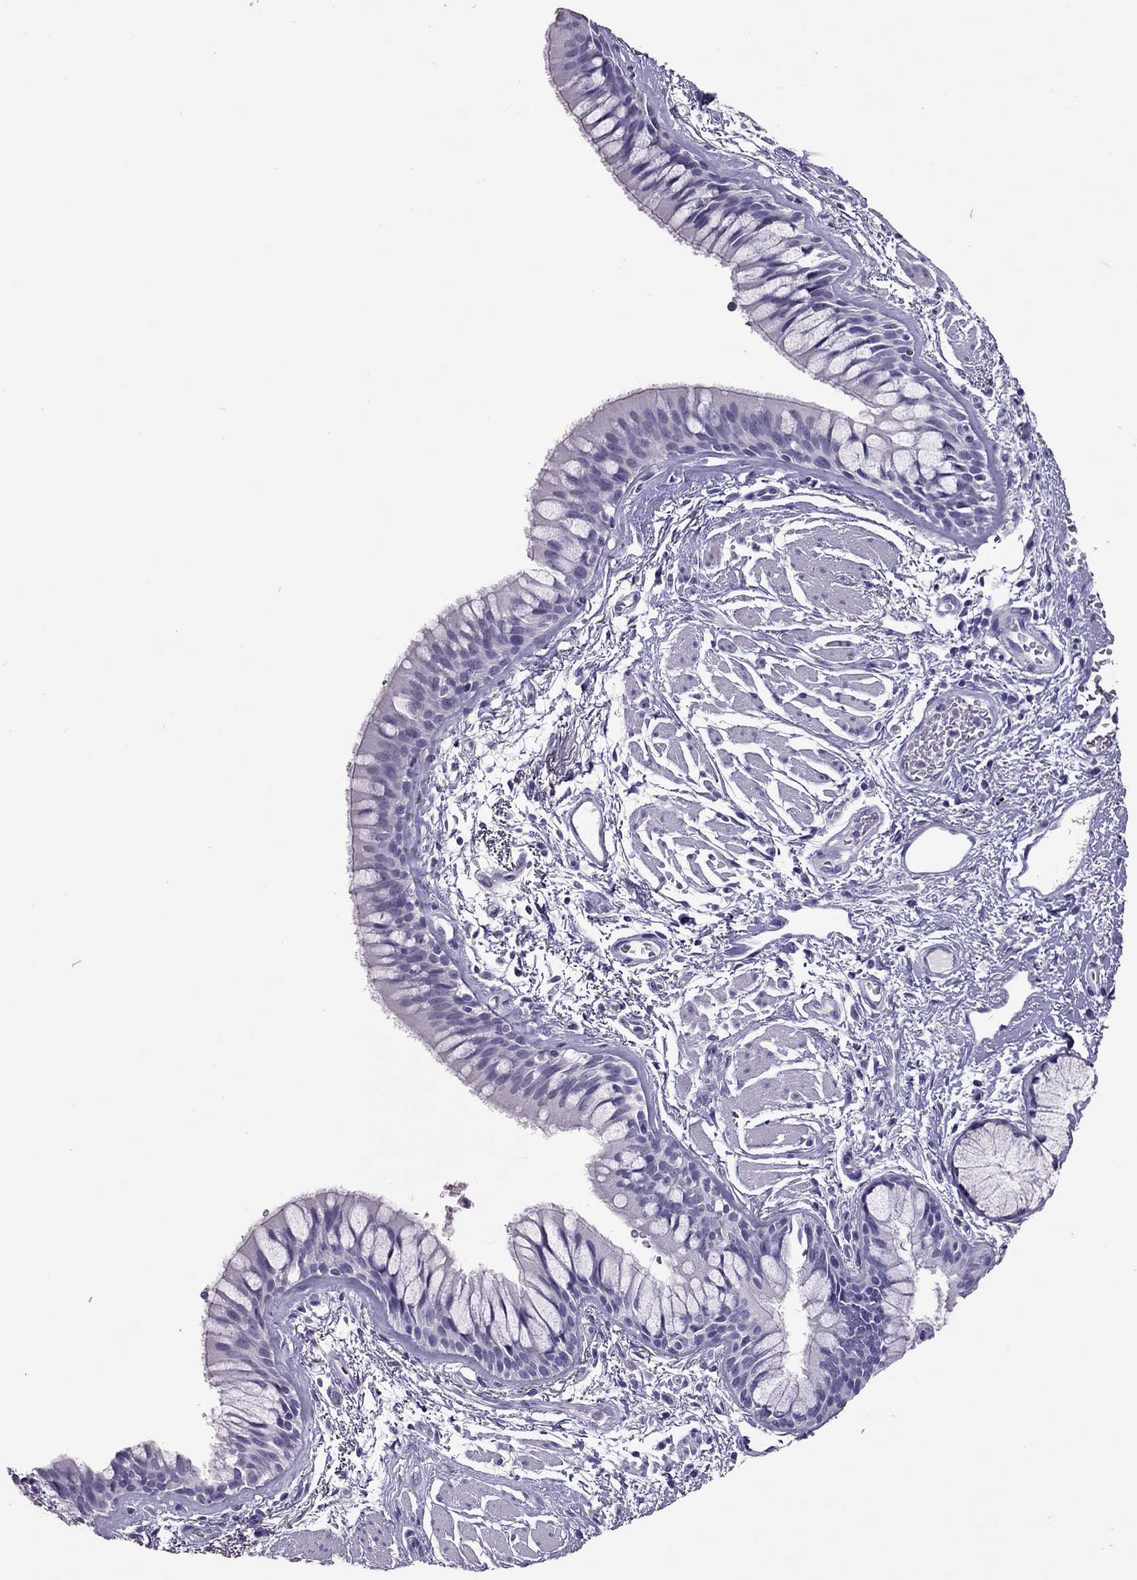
{"staining": {"intensity": "negative", "quantity": "none", "location": "none"}, "tissue": "bronchus", "cell_type": "Respiratory epithelial cells", "image_type": "normal", "snomed": [{"axis": "morphology", "description": "Normal tissue, NOS"}, {"axis": "topography", "description": "Bronchus"}, {"axis": "topography", "description": "Lung"}], "caption": "The micrograph shows no staining of respiratory epithelial cells in benign bronchus. (DAB (3,3'-diaminobenzidine) IHC, high magnification).", "gene": "PSMB11", "patient": {"sex": "female", "age": 57}}